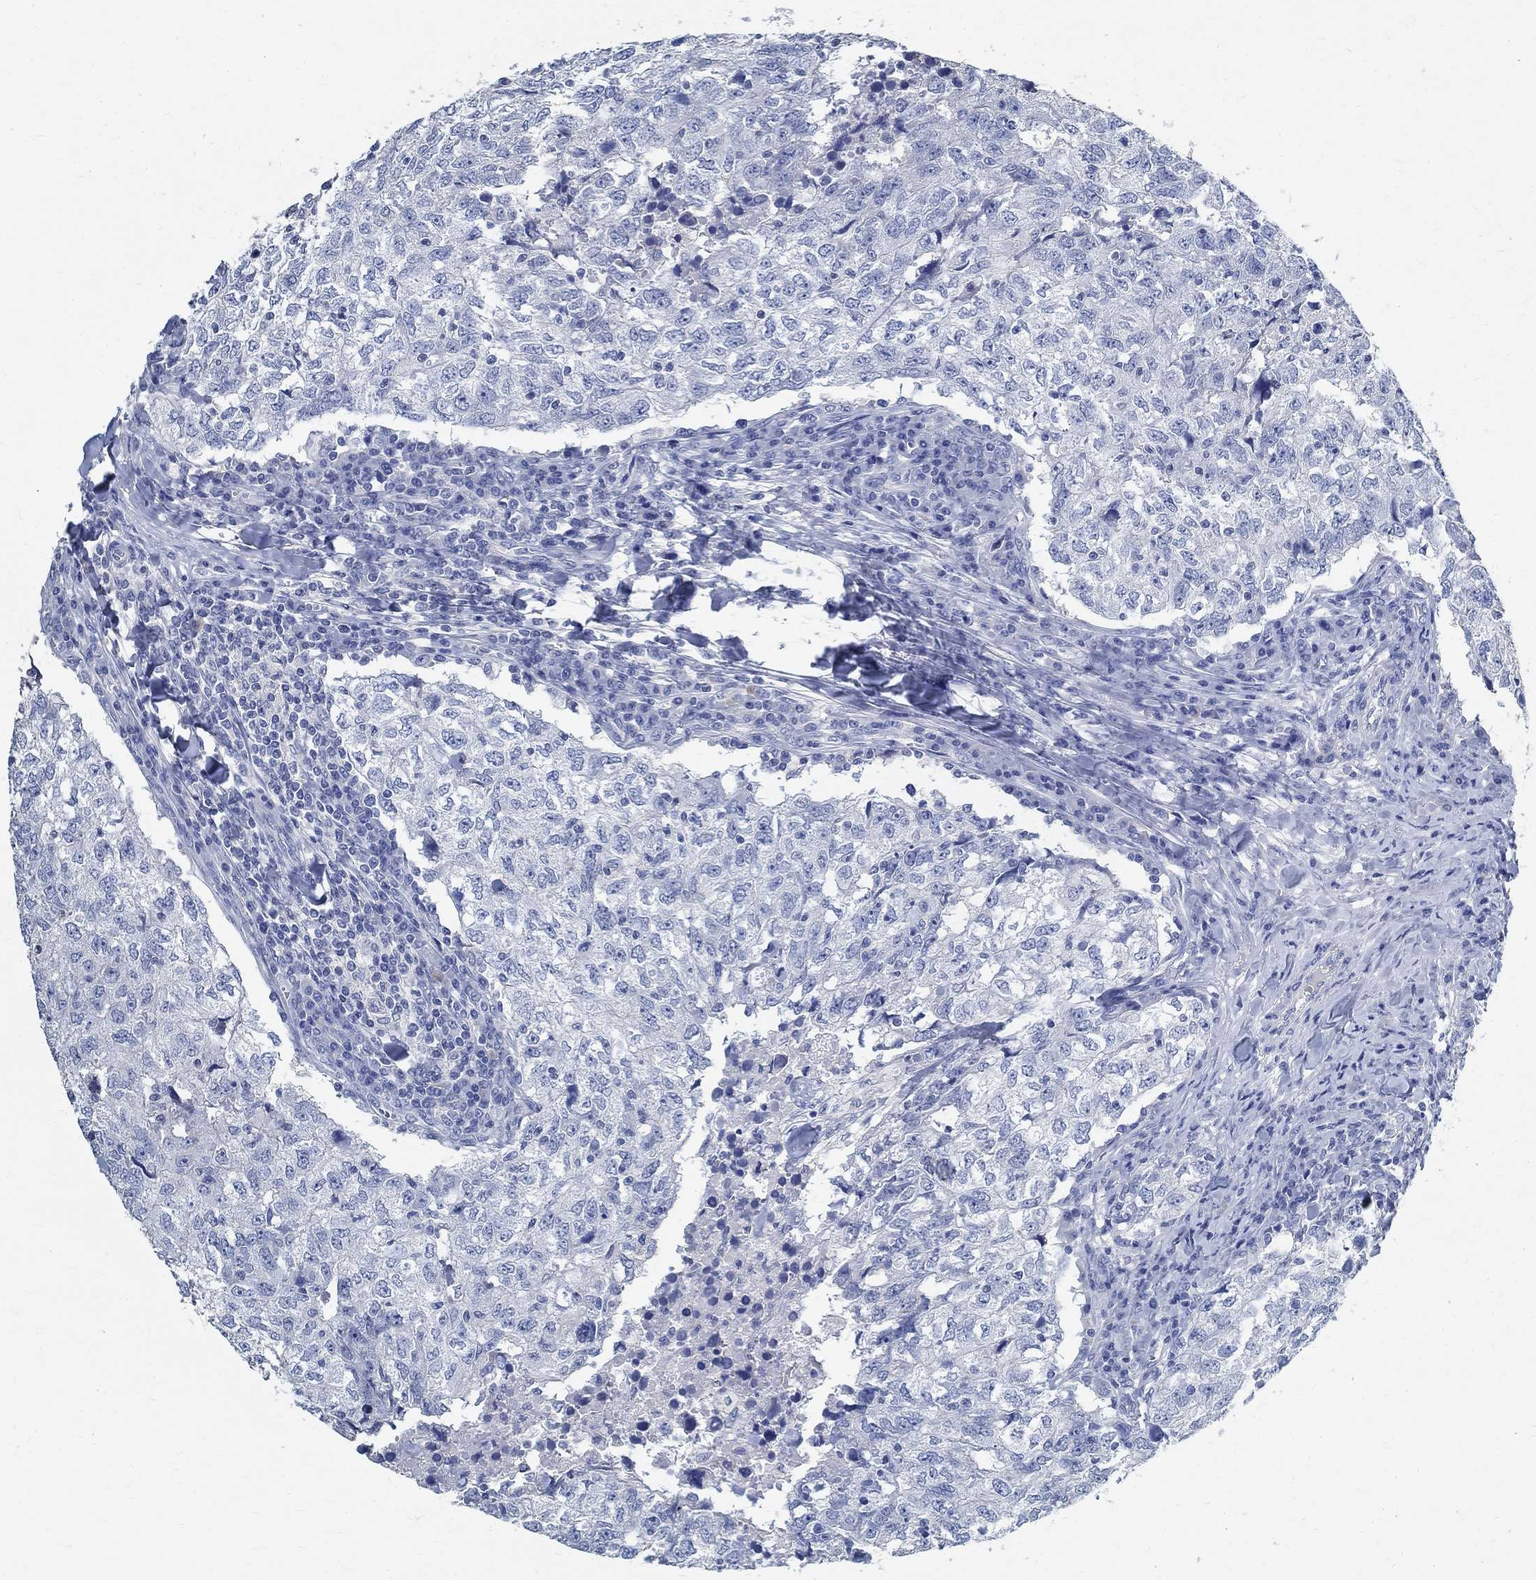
{"staining": {"intensity": "negative", "quantity": "none", "location": "none"}, "tissue": "breast cancer", "cell_type": "Tumor cells", "image_type": "cancer", "snomed": [{"axis": "morphology", "description": "Duct carcinoma"}, {"axis": "topography", "description": "Breast"}], "caption": "Immunohistochemical staining of breast invasive ductal carcinoma displays no significant positivity in tumor cells.", "gene": "PRX", "patient": {"sex": "female", "age": 30}}